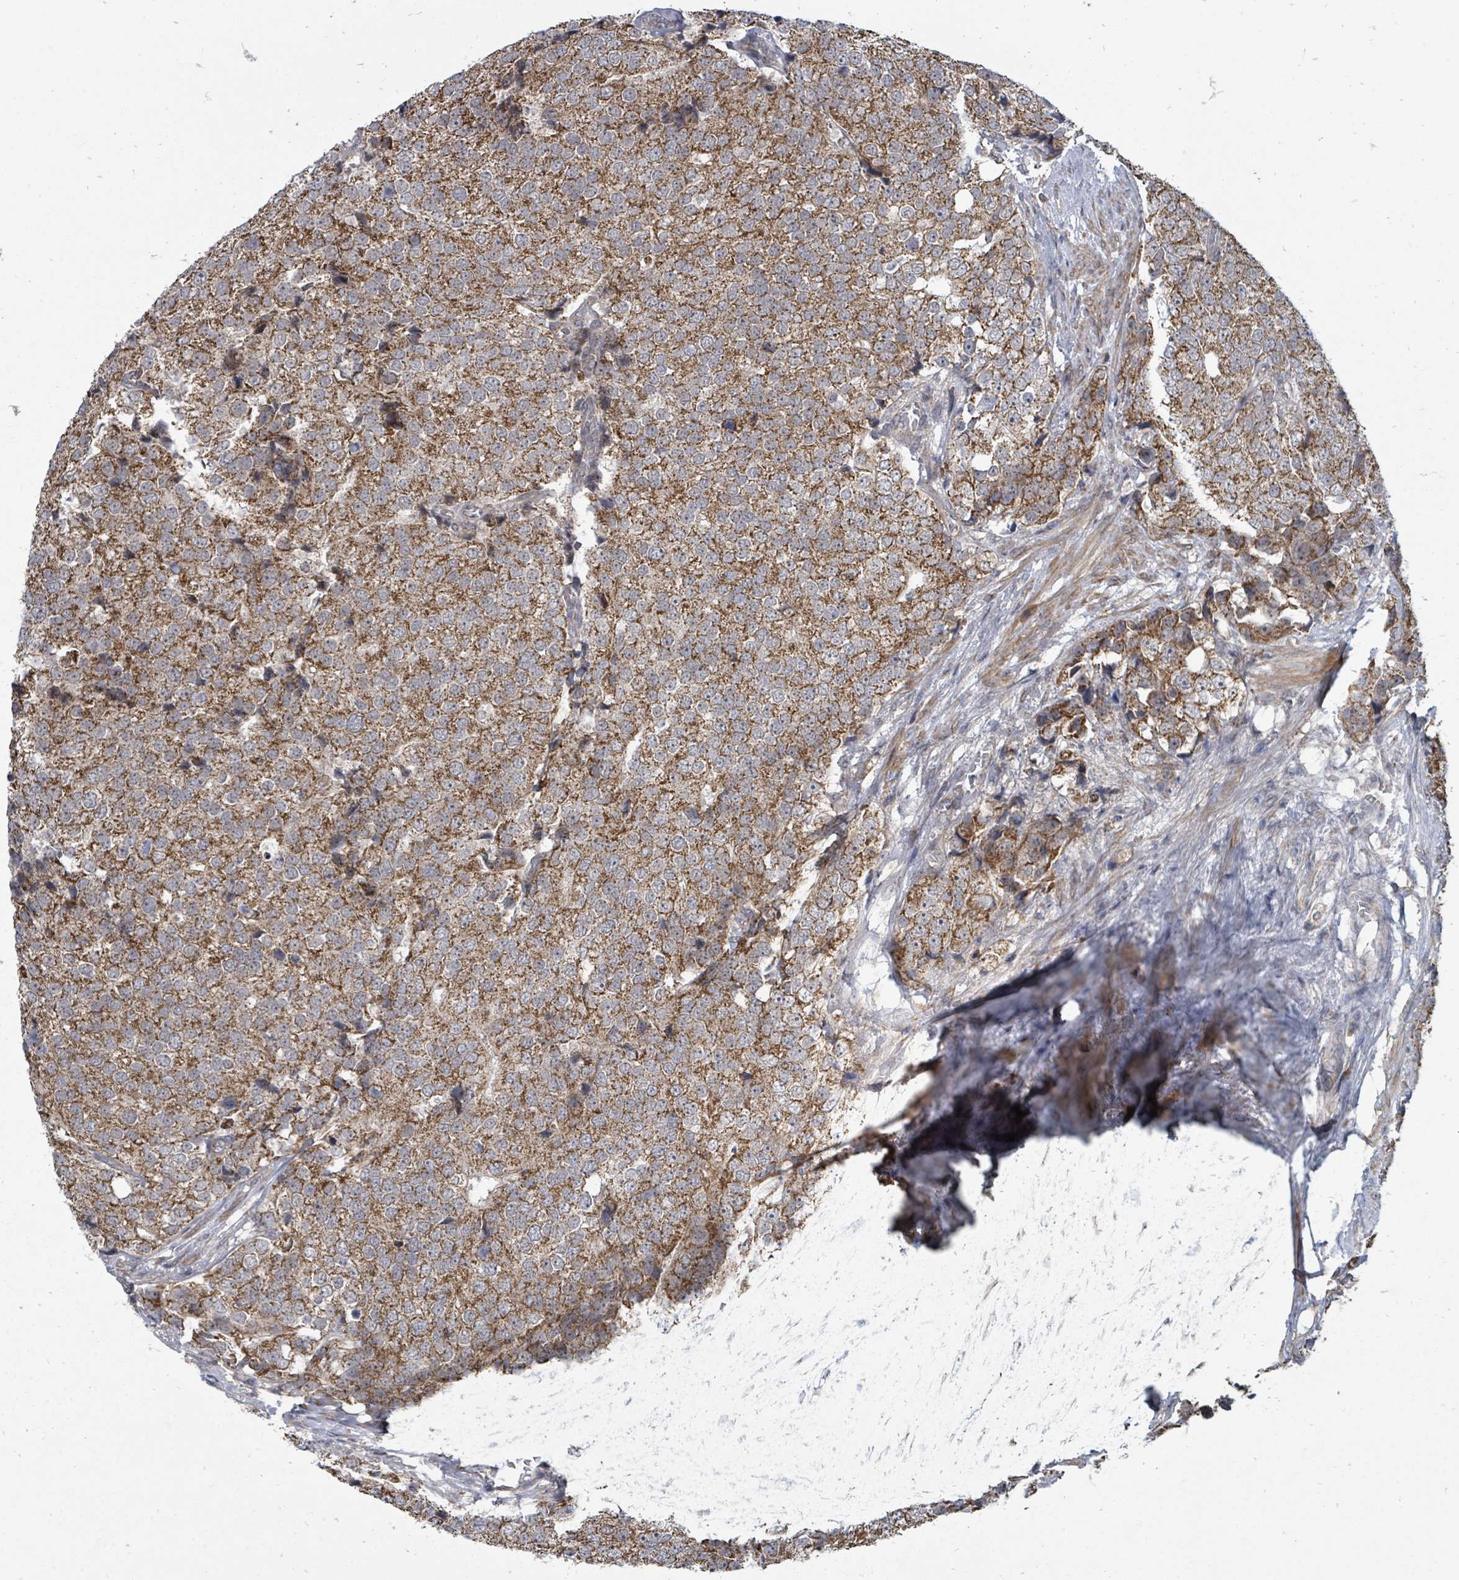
{"staining": {"intensity": "moderate", "quantity": ">75%", "location": "cytoplasmic/membranous"}, "tissue": "prostate cancer", "cell_type": "Tumor cells", "image_type": "cancer", "snomed": [{"axis": "morphology", "description": "Adenocarcinoma, High grade"}, {"axis": "topography", "description": "Prostate"}], "caption": "Prostate cancer stained for a protein (brown) reveals moderate cytoplasmic/membranous positive positivity in about >75% of tumor cells.", "gene": "MAGOHB", "patient": {"sex": "male", "age": 49}}